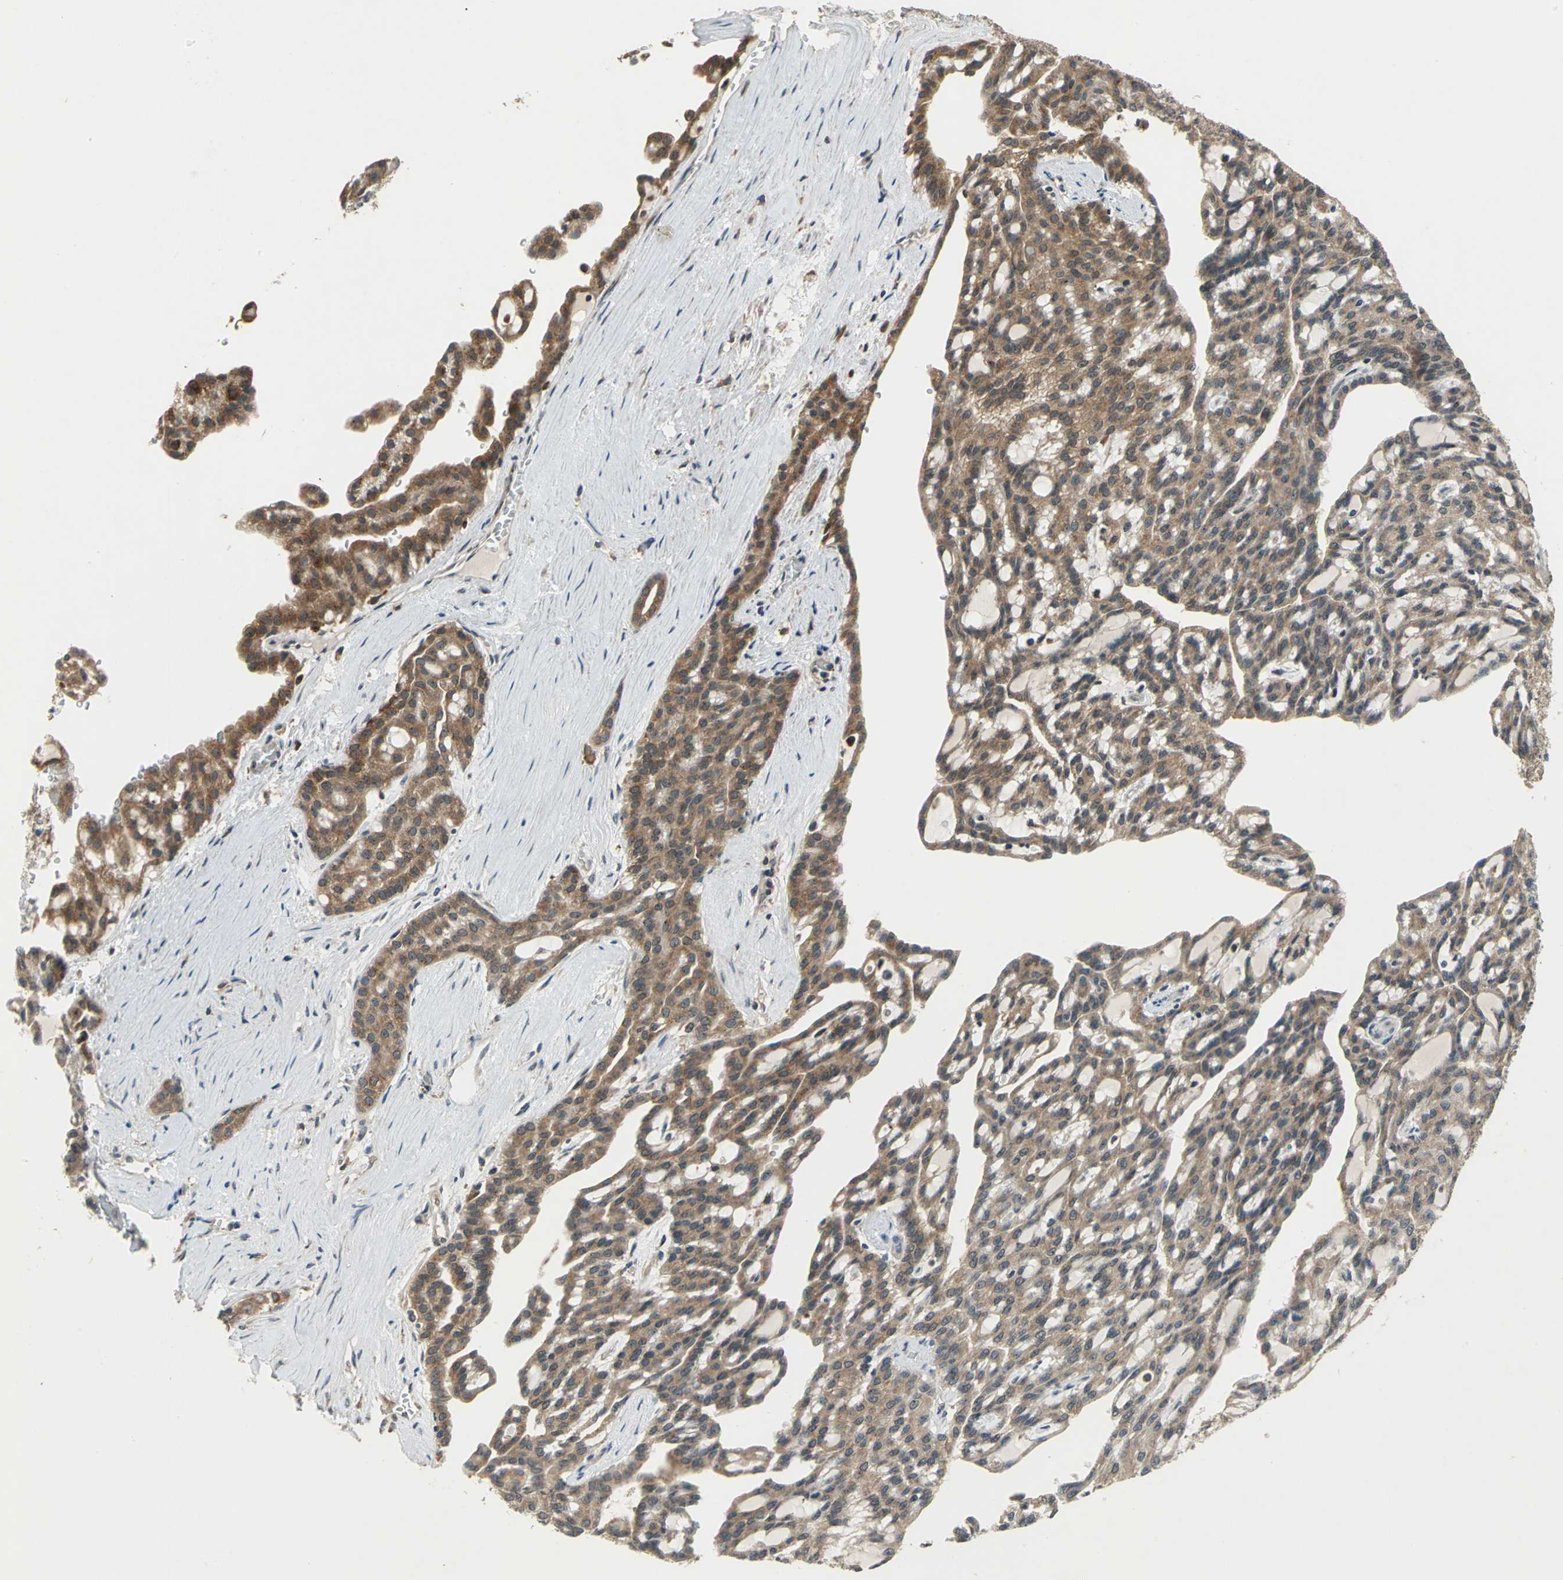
{"staining": {"intensity": "moderate", "quantity": ">75%", "location": "cytoplasmic/membranous"}, "tissue": "renal cancer", "cell_type": "Tumor cells", "image_type": "cancer", "snomed": [{"axis": "morphology", "description": "Adenocarcinoma, NOS"}, {"axis": "topography", "description": "Kidney"}], "caption": "Renal cancer stained for a protein reveals moderate cytoplasmic/membranous positivity in tumor cells.", "gene": "NFKBIE", "patient": {"sex": "male", "age": 63}}